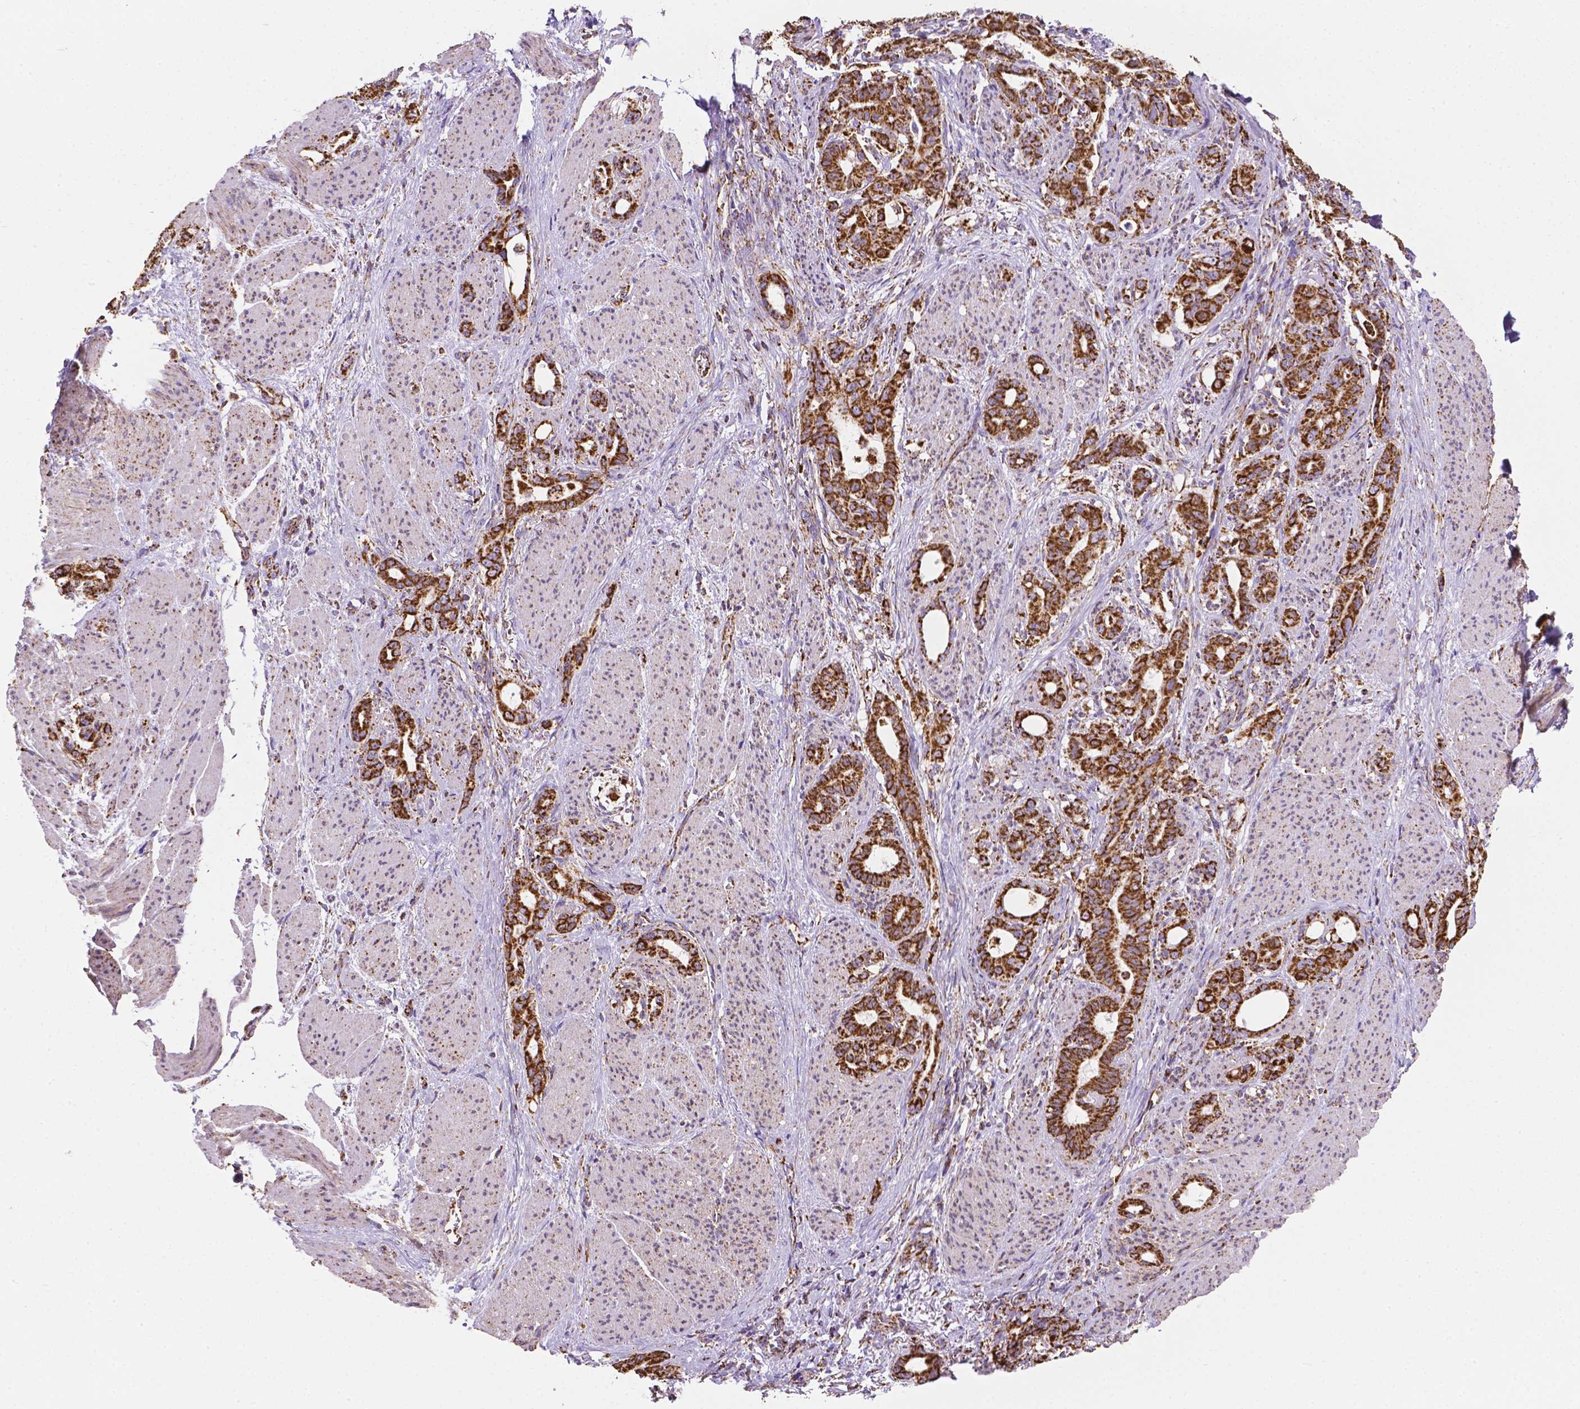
{"staining": {"intensity": "strong", "quantity": ">75%", "location": "cytoplasmic/membranous"}, "tissue": "stomach cancer", "cell_type": "Tumor cells", "image_type": "cancer", "snomed": [{"axis": "morphology", "description": "Normal tissue, NOS"}, {"axis": "morphology", "description": "Adenocarcinoma, NOS"}, {"axis": "topography", "description": "Esophagus"}, {"axis": "topography", "description": "Stomach, upper"}], "caption": "The micrograph displays a brown stain indicating the presence of a protein in the cytoplasmic/membranous of tumor cells in adenocarcinoma (stomach).", "gene": "RMDN3", "patient": {"sex": "male", "age": 62}}